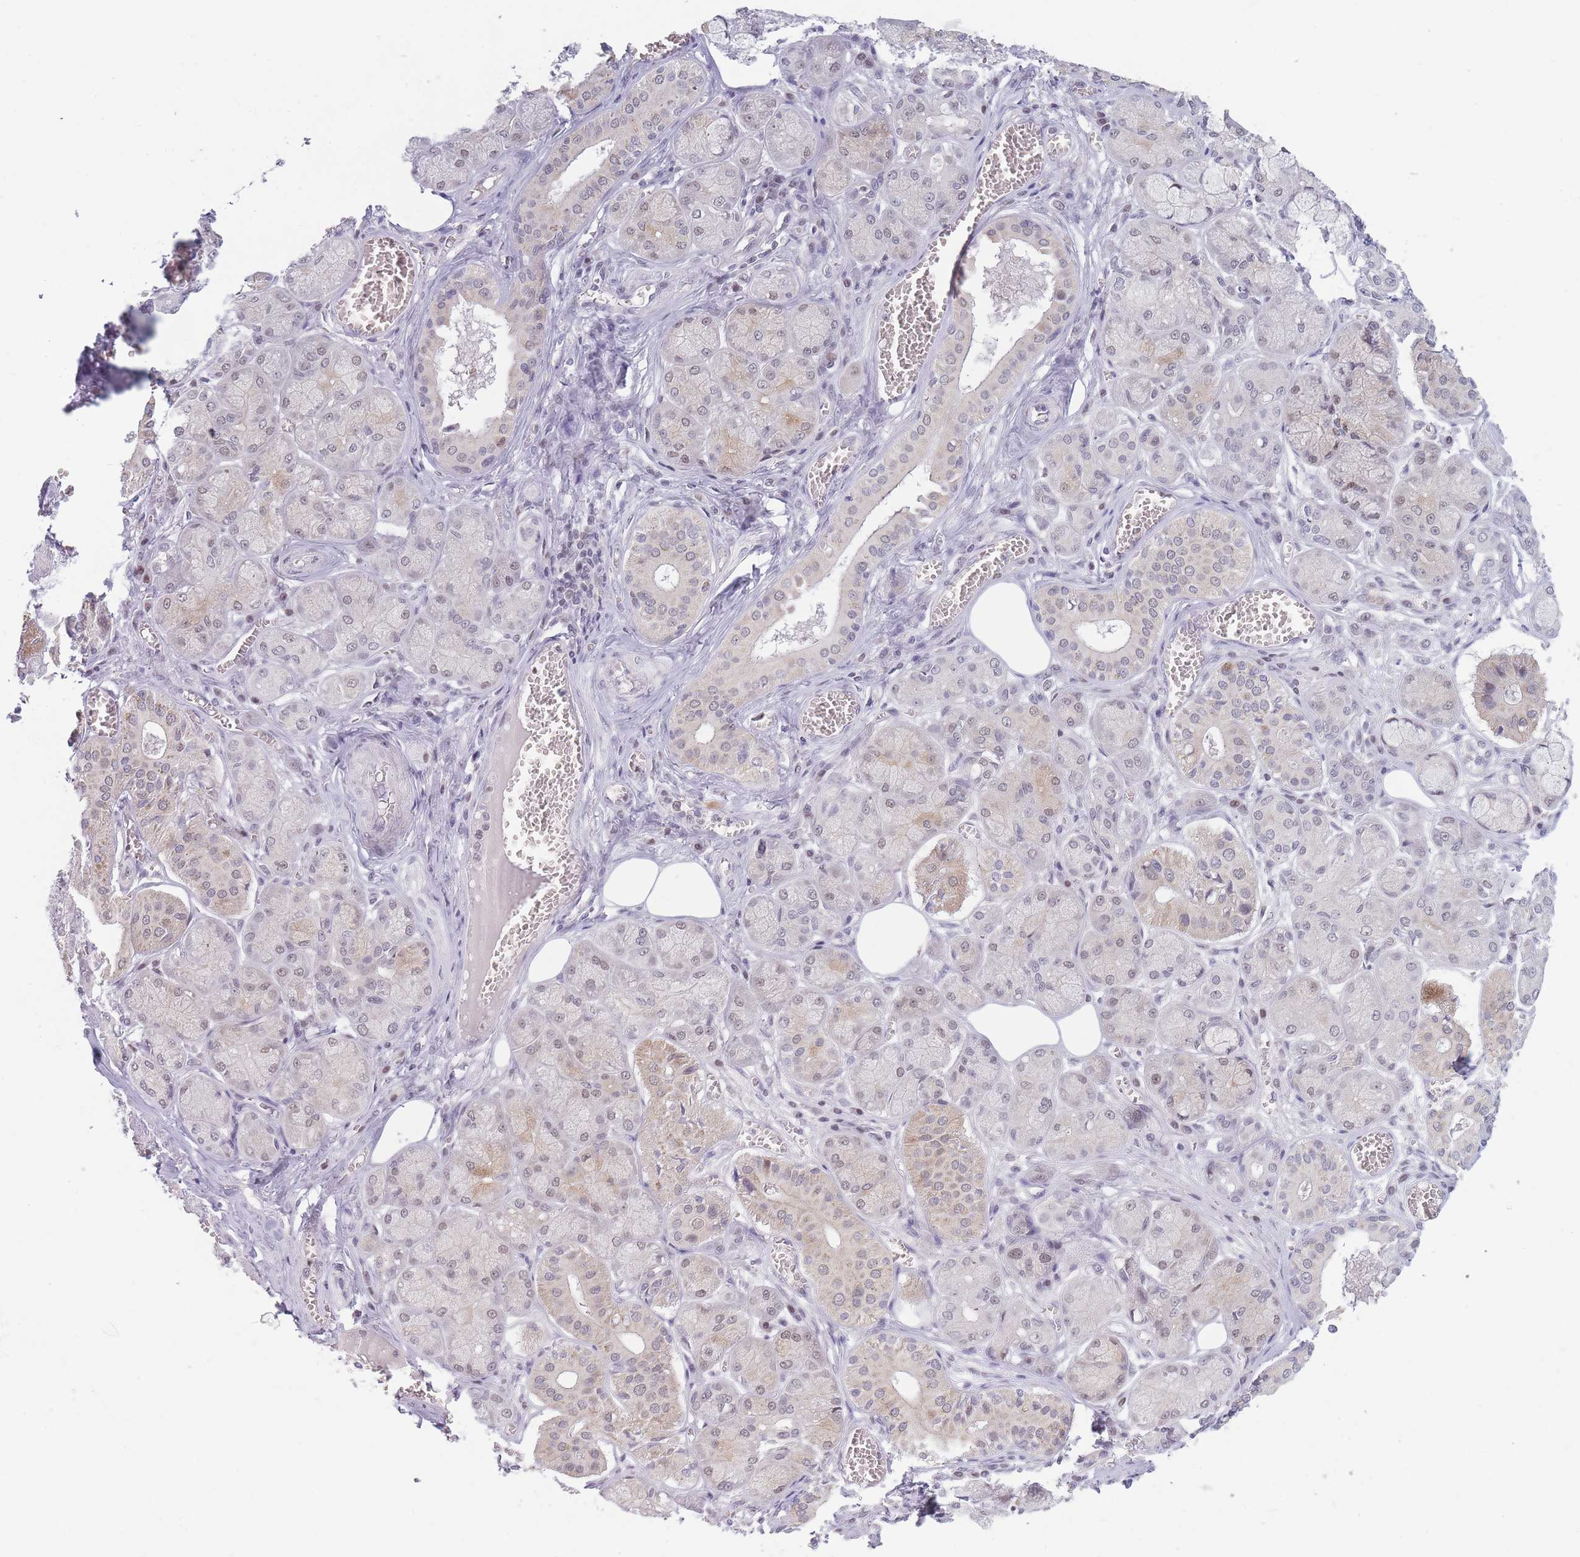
{"staining": {"intensity": "moderate", "quantity": "<25%", "location": "cytoplasmic/membranous,nuclear"}, "tissue": "salivary gland", "cell_type": "Glandular cells", "image_type": "normal", "snomed": [{"axis": "morphology", "description": "Normal tissue, NOS"}, {"axis": "topography", "description": "Salivary gland"}], "caption": "DAB immunohistochemical staining of normal human salivary gland shows moderate cytoplasmic/membranous,nuclear protein positivity in about <25% of glandular cells.", "gene": "ARID3B", "patient": {"sex": "male", "age": 74}}